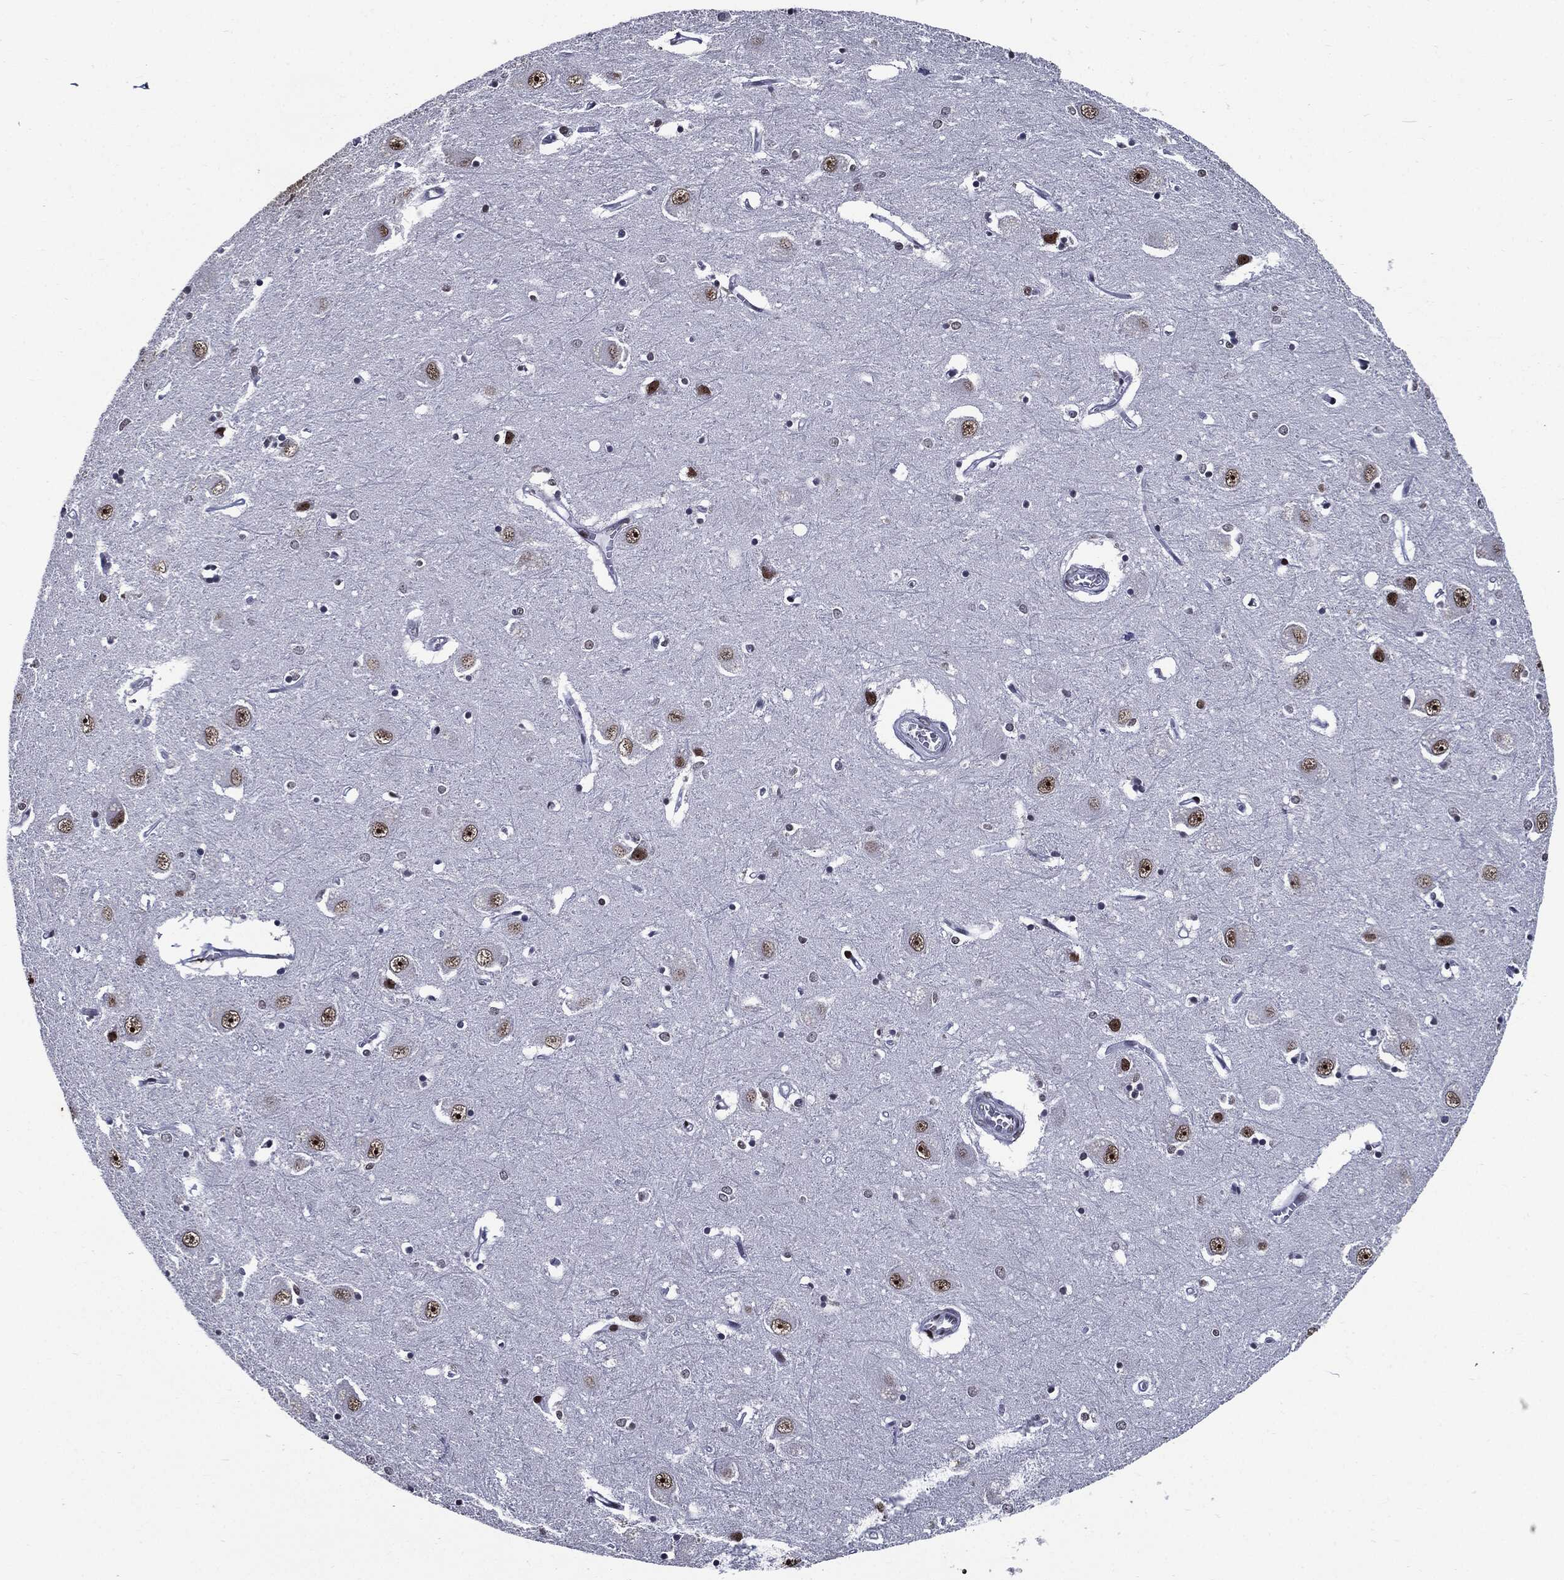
{"staining": {"intensity": "strong", "quantity": "<25%", "location": "nuclear"}, "tissue": "caudate", "cell_type": "Glial cells", "image_type": "normal", "snomed": [{"axis": "morphology", "description": "Normal tissue, NOS"}, {"axis": "topography", "description": "Lateral ventricle wall"}], "caption": "Caudate stained with DAB immunohistochemistry (IHC) demonstrates medium levels of strong nuclear expression in about <25% of glial cells. (Stains: DAB (3,3'-diaminobenzidine) in brown, nuclei in blue, Microscopy: brightfield microscopy at high magnification).", "gene": "ZFP91", "patient": {"sex": "male", "age": 54}}